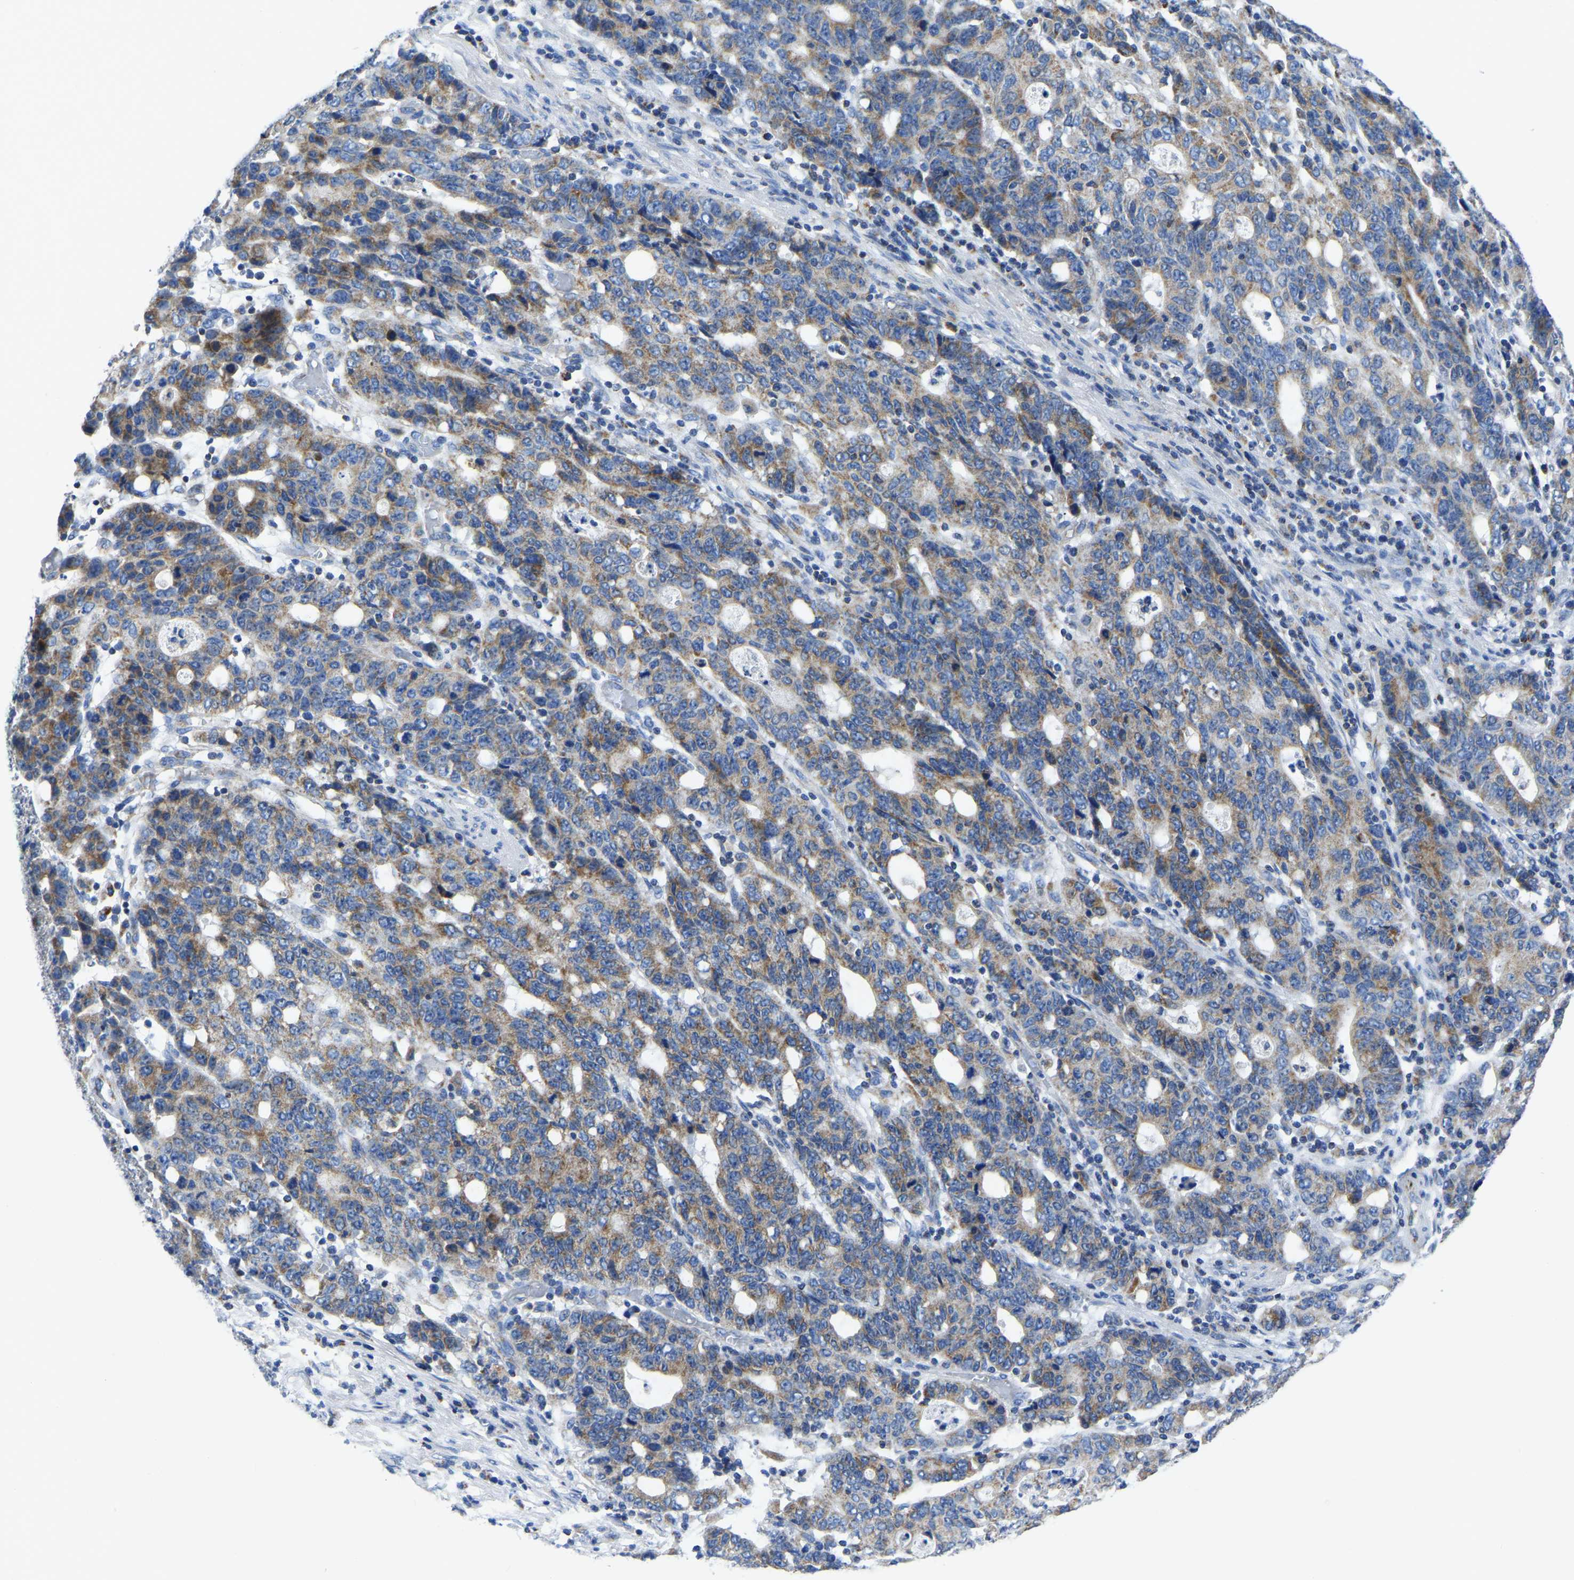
{"staining": {"intensity": "moderate", "quantity": ">75%", "location": "cytoplasmic/membranous"}, "tissue": "stomach cancer", "cell_type": "Tumor cells", "image_type": "cancer", "snomed": [{"axis": "morphology", "description": "Adenocarcinoma, NOS"}, {"axis": "topography", "description": "Stomach, upper"}], "caption": "IHC staining of stomach cancer, which exhibits medium levels of moderate cytoplasmic/membranous staining in about >75% of tumor cells indicating moderate cytoplasmic/membranous protein staining. The staining was performed using DAB (3,3'-diaminobenzidine) (brown) for protein detection and nuclei were counterstained in hematoxylin (blue).", "gene": "ETFA", "patient": {"sex": "male", "age": 69}}